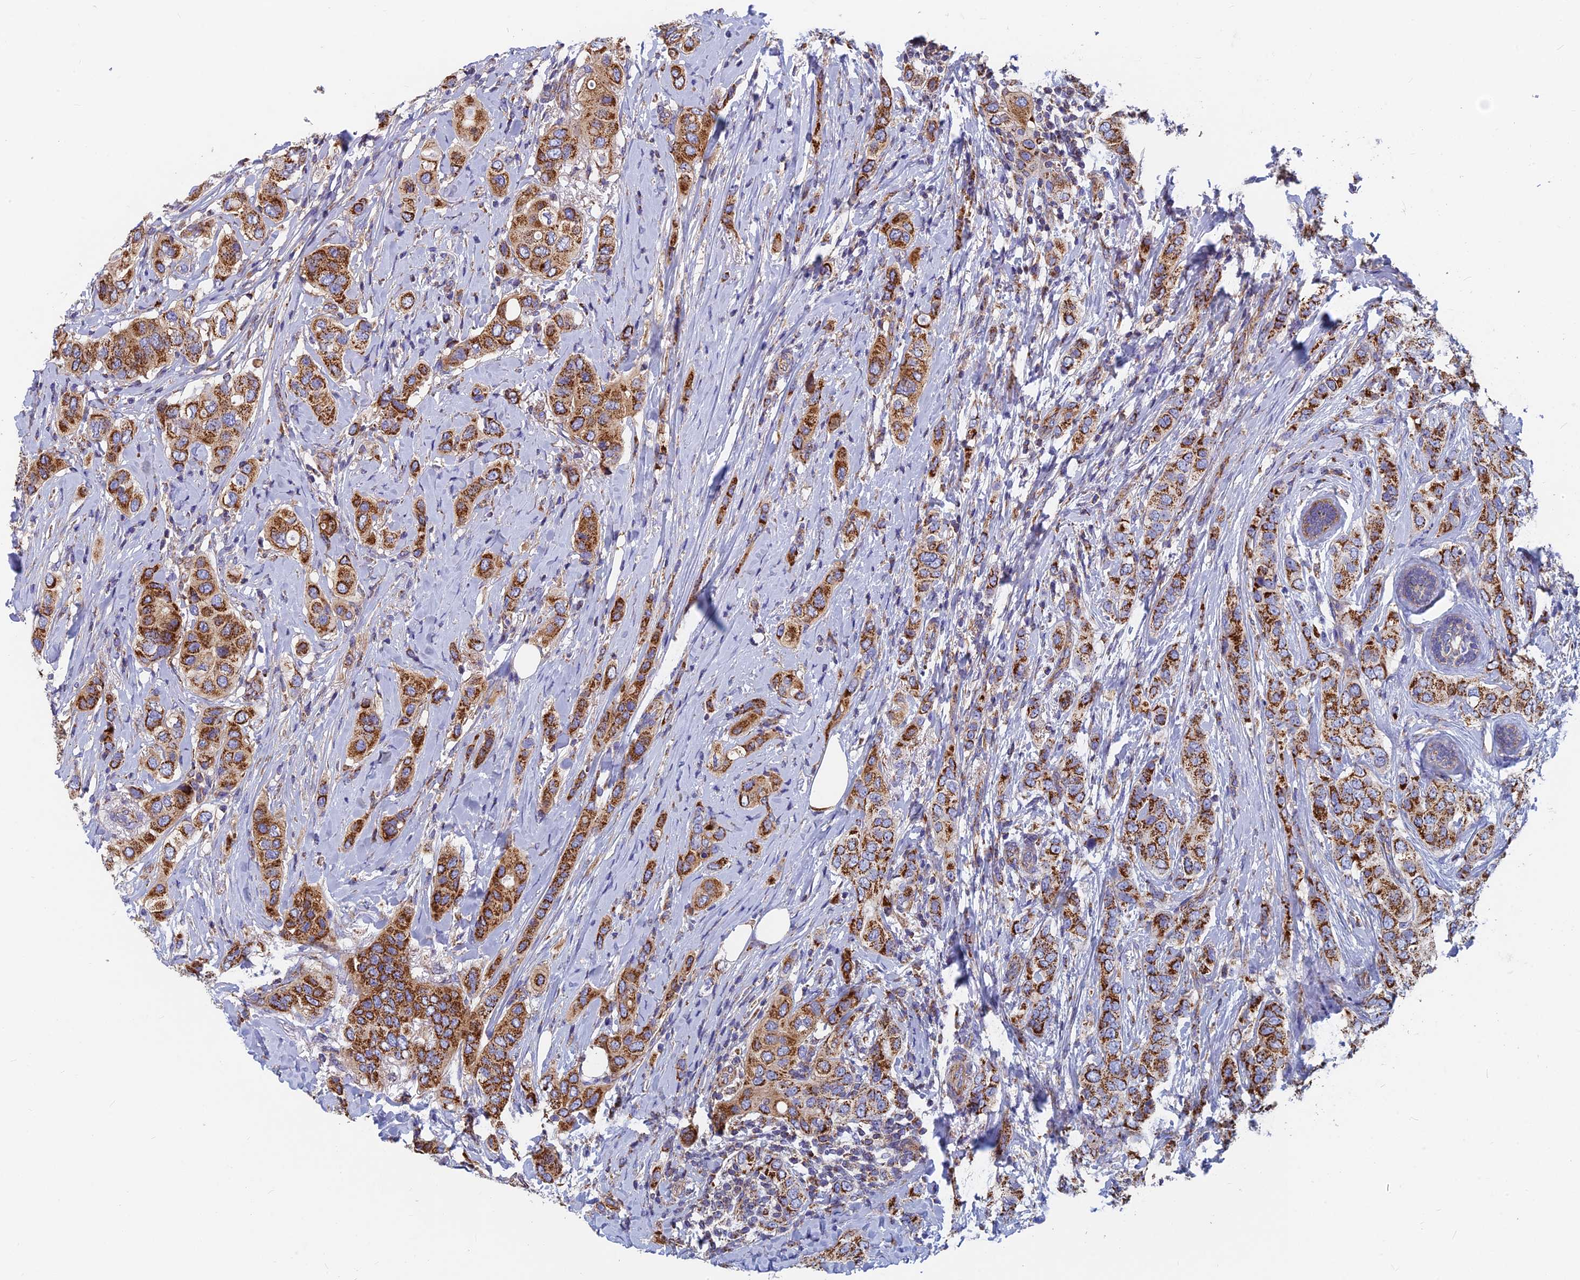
{"staining": {"intensity": "strong", "quantity": ">75%", "location": "cytoplasmic/membranous"}, "tissue": "breast cancer", "cell_type": "Tumor cells", "image_type": "cancer", "snomed": [{"axis": "morphology", "description": "Lobular carcinoma"}, {"axis": "topography", "description": "Breast"}], "caption": "This is an image of immunohistochemistry (IHC) staining of breast cancer, which shows strong staining in the cytoplasmic/membranous of tumor cells.", "gene": "MRPS9", "patient": {"sex": "female", "age": 51}}